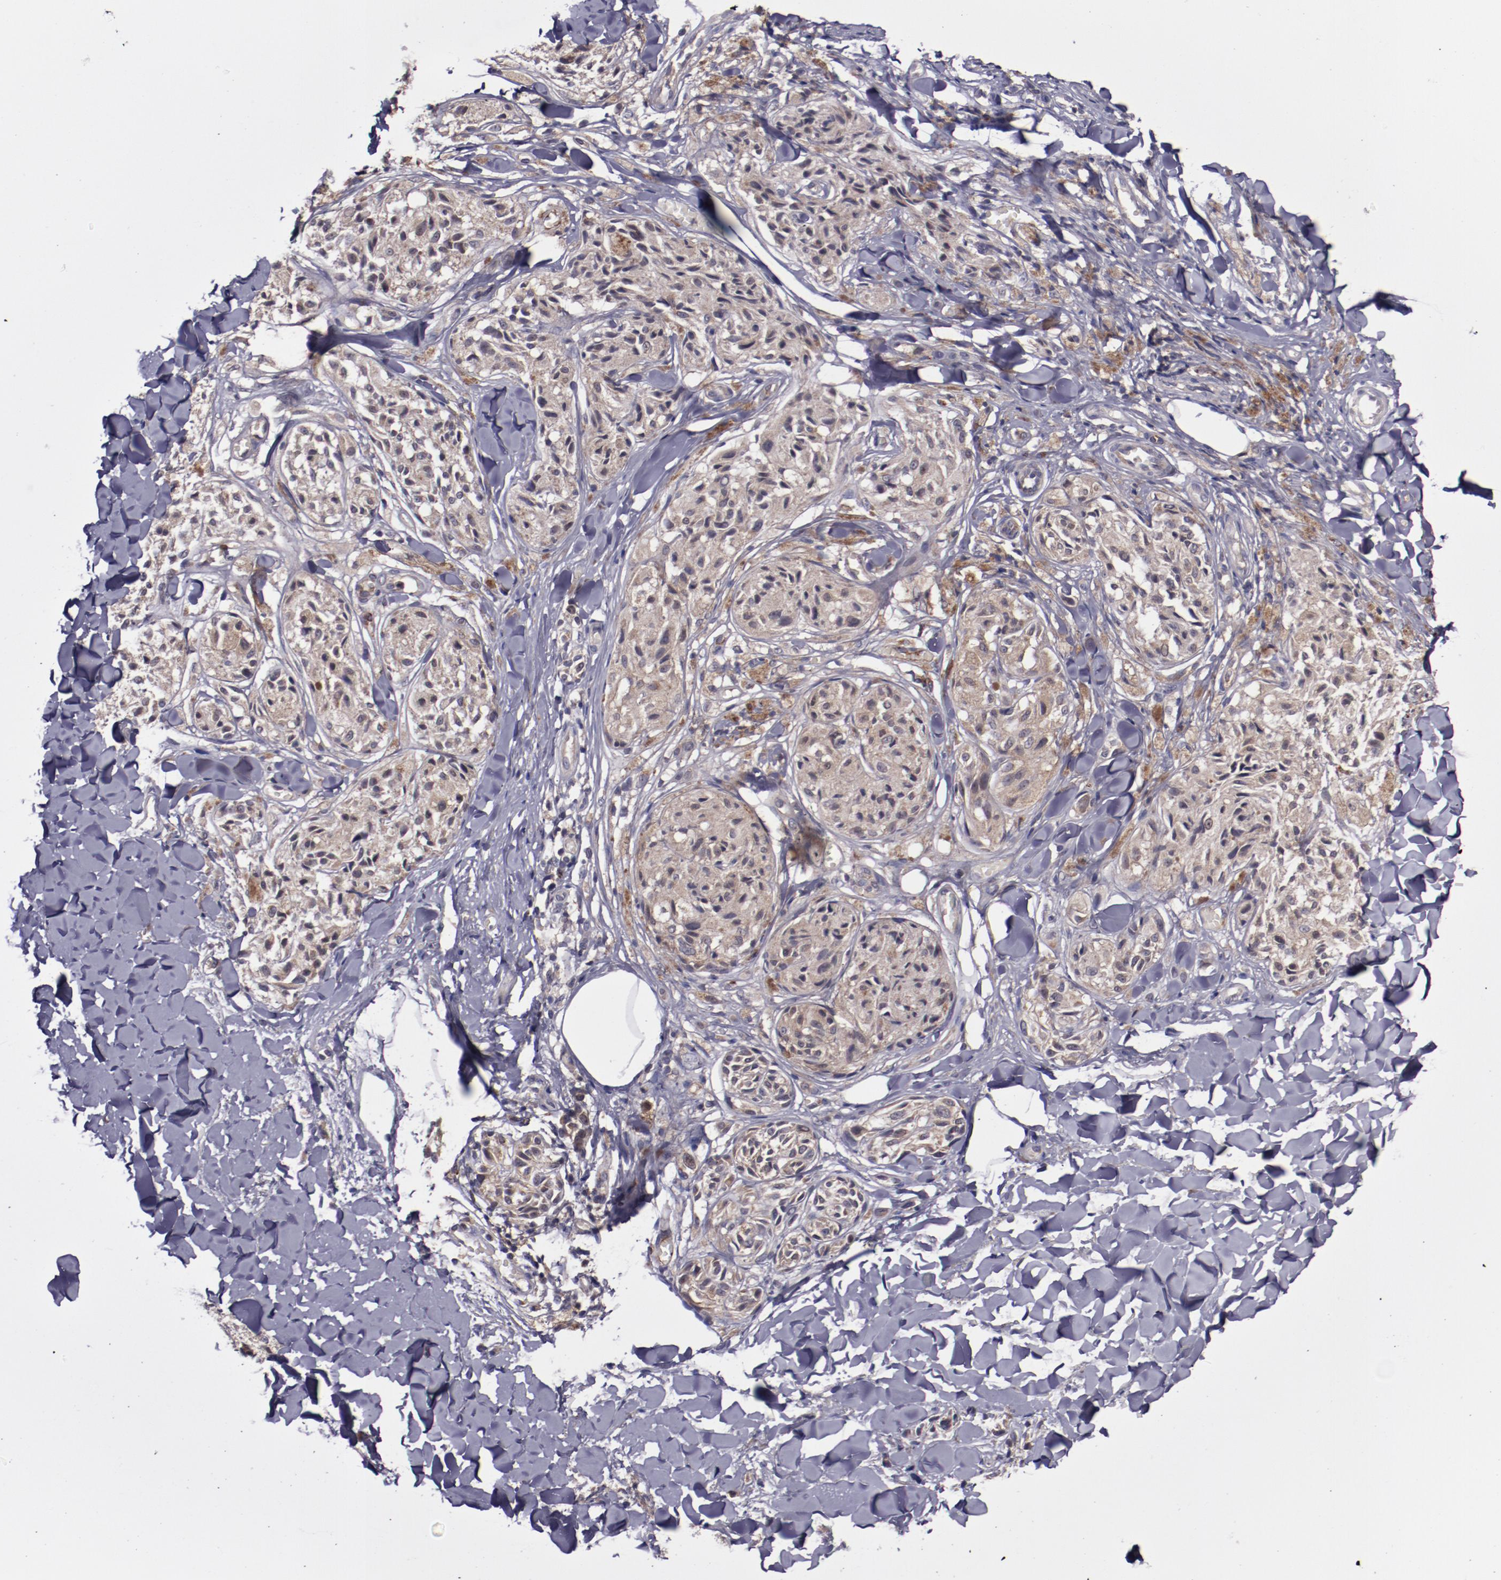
{"staining": {"intensity": "weak", "quantity": ">75%", "location": "cytoplasmic/membranous"}, "tissue": "melanoma", "cell_type": "Tumor cells", "image_type": "cancer", "snomed": [{"axis": "morphology", "description": "Malignant melanoma, Metastatic site"}, {"axis": "topography", "description": "Skin"}], "caption": "Tumor cells reveal weak cytoplasmic/membranous expression in about >75% of cells in malignant melanoma (metastatic site).", "gene": "FTSJ1", "patient": {"sex": "female", "age": 66}}